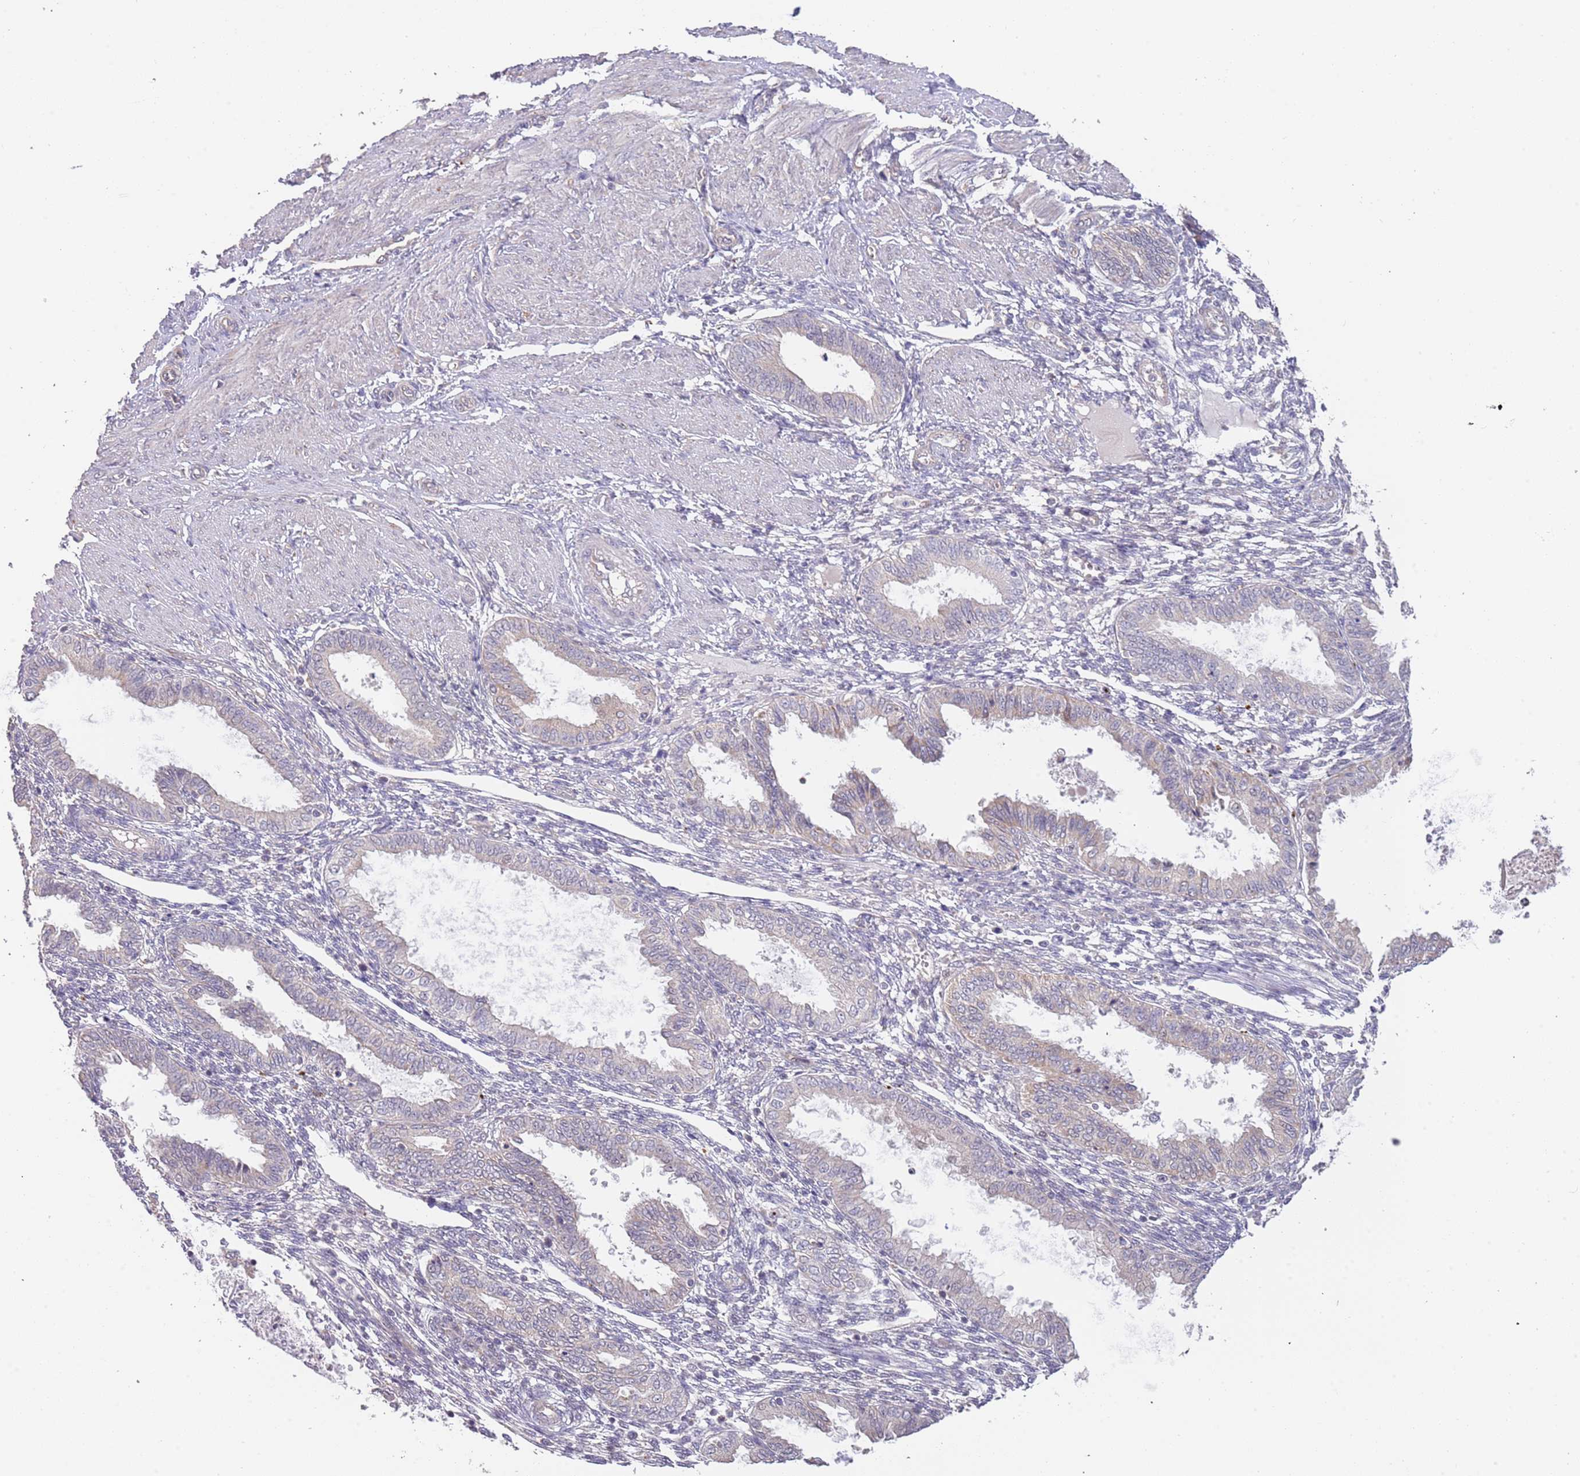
{"staining": {"intensity": "negative", "quantity": "none", "location": "none"}, "tissue": "endometrium", "cell_type": "Cells in endometrial stroma", "image_type": "normal", "snomed": [{"axis": "morphology", "description": "Normal tissue, NOS"}, {"axis": "topography", "description": "Endometrium"}], "caption": "This is an immunohistochemistry (IHC) image of benign endometrium. There is no expression in cells in endometrial stroma.", "gene": "TMEM64", "patient": {"sex": "female", "age": 33}}